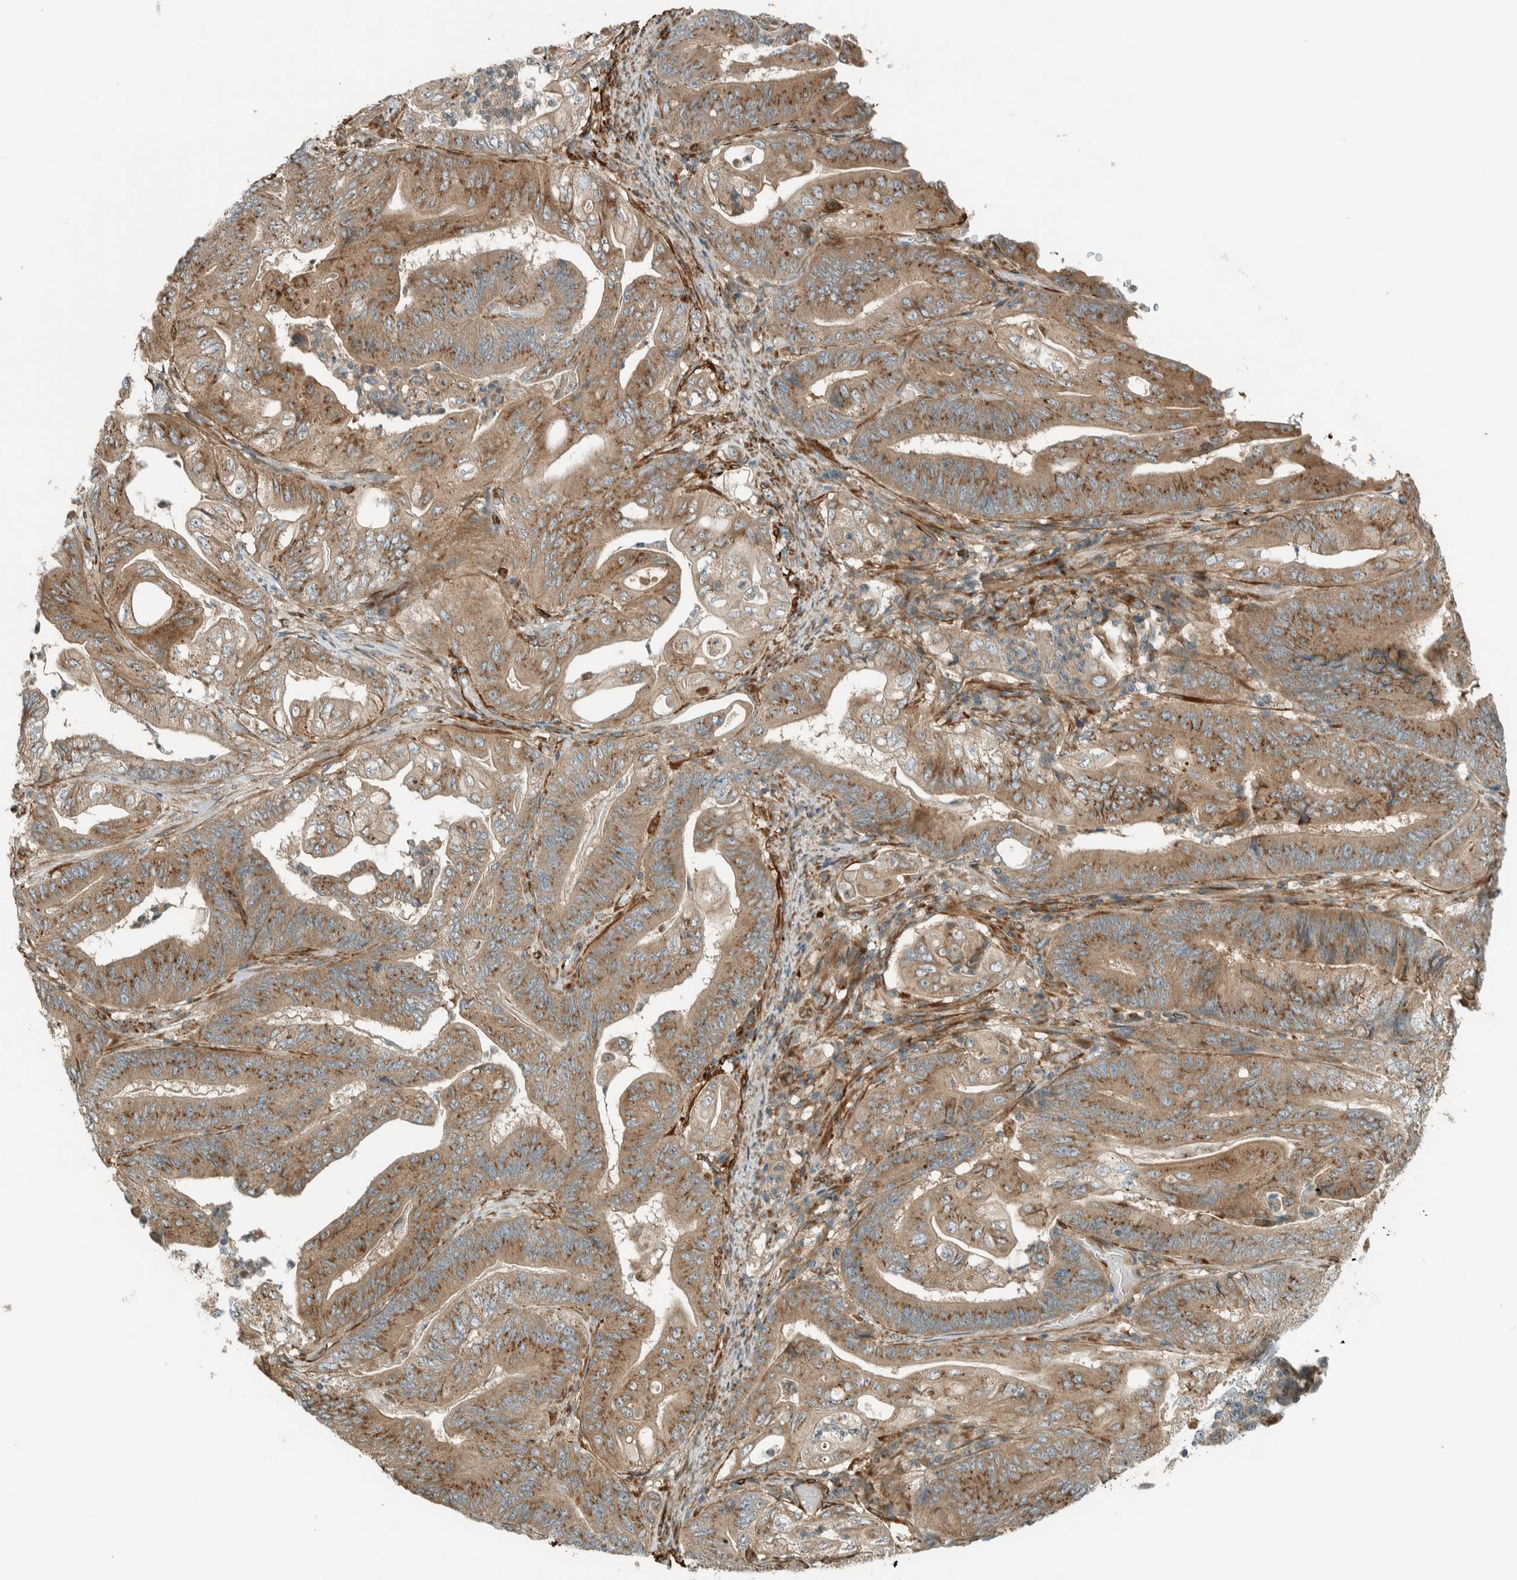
{"staining": {"intensity": "moderate", "quantity": ">75%", "location": "cytoplasmic/membranous"}, "tissue": "stomach cancer", "cell_type": "Tumor cells", "image_type": "cancer", "snomed": [{"axis": "morphology", "description": "Adenocarcinoma, NOS"}, {"axis": "topography", "description": "Stomach"}], "caption": "High-magnification brightfield microscopy of adenocarcinoma (stomach) stained with DAB (brown) and counterstained with hematoxylin (blue). tumor cells exhibit moderate cytoplasmic/membranous expression is present in approximately>75% of cells.", "gene": "EXOC7", "patient": {"sex": "female", "age": 73}}